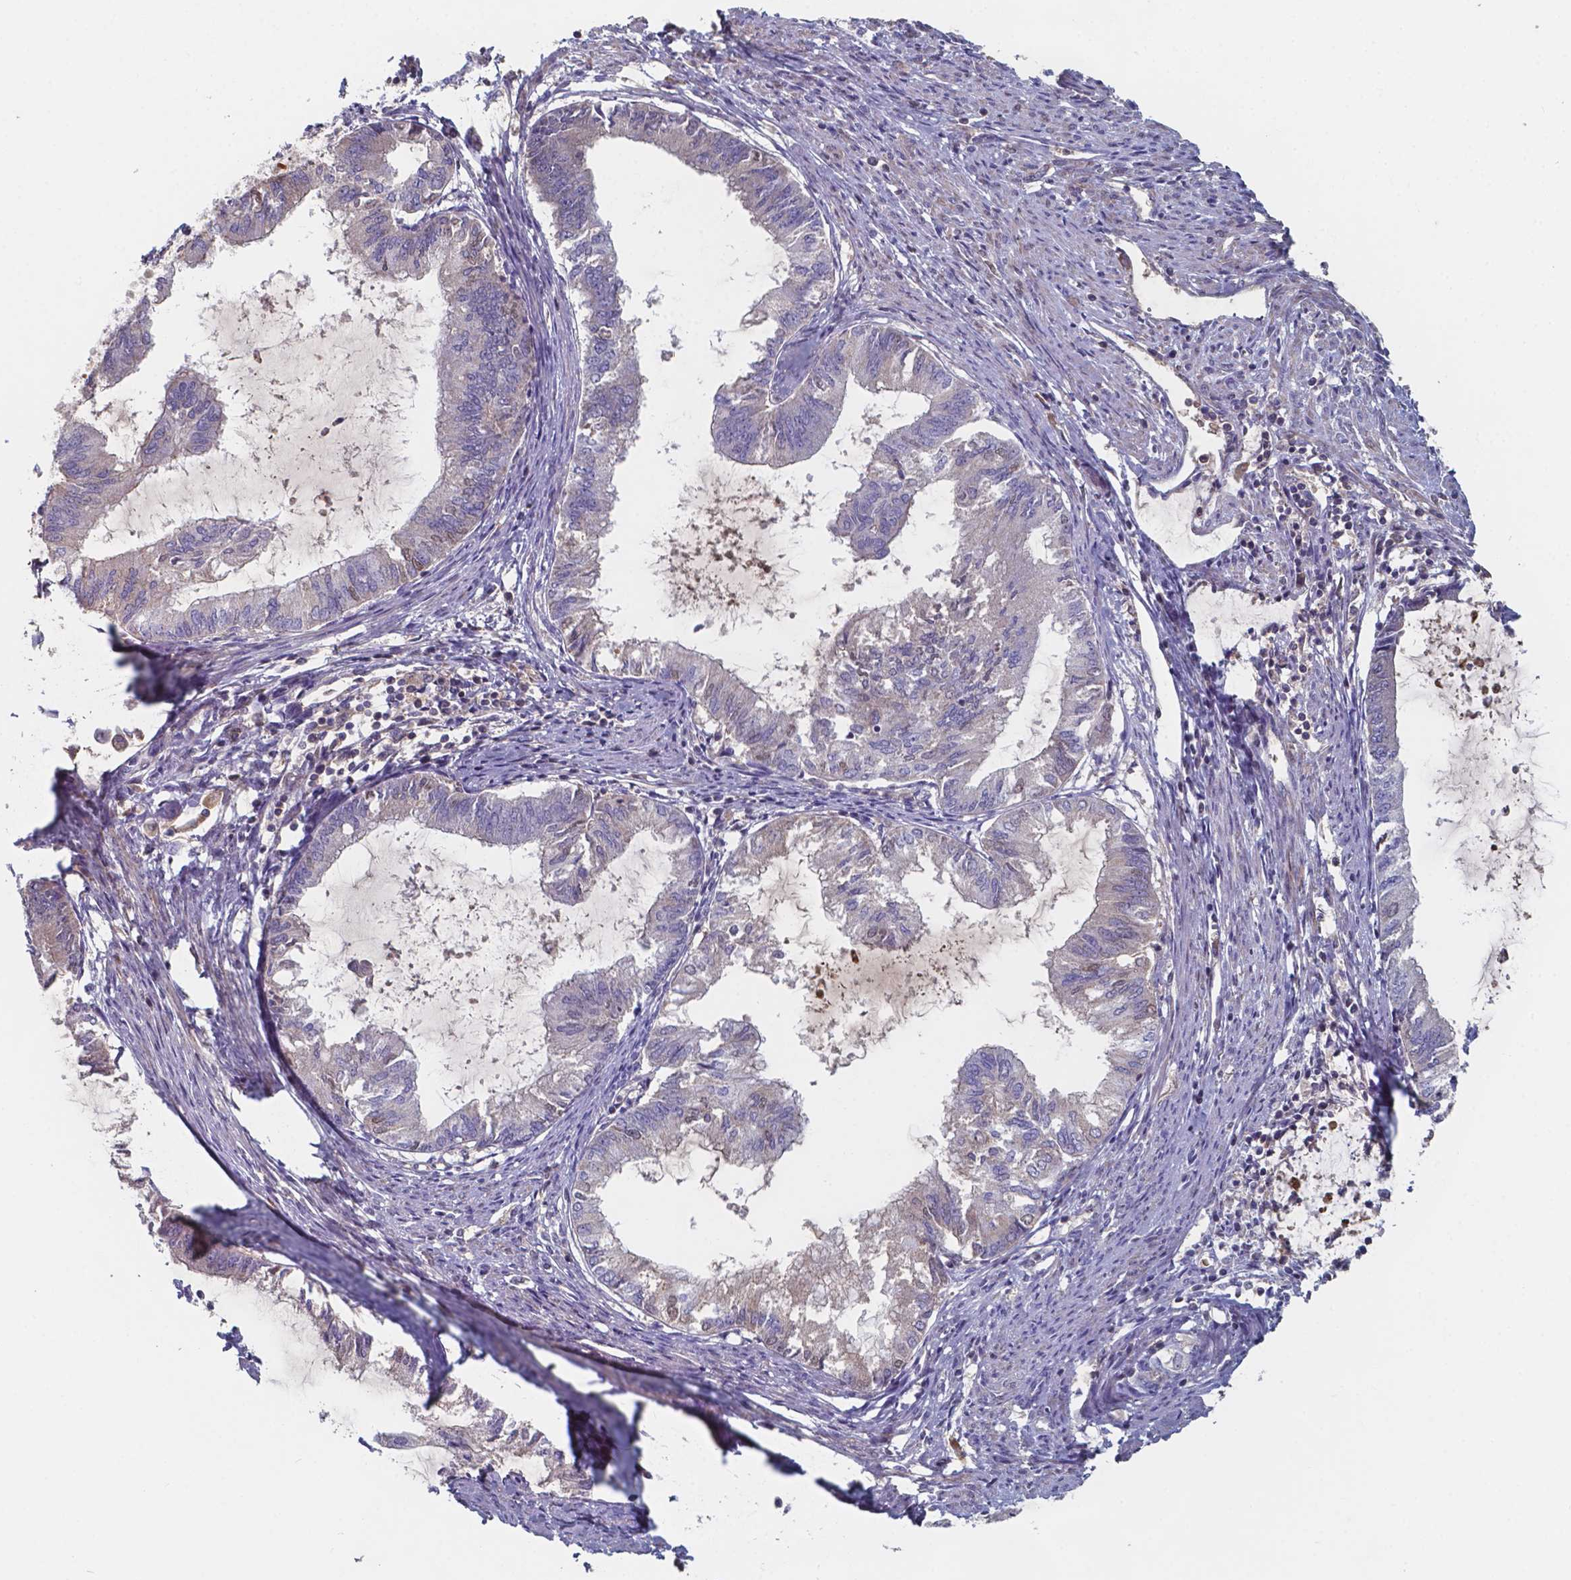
{"staining": {"intensity": "negative", "quantity": "none", "location": "none"}, "tissue": "endometrial cancer", "cell_type": "Tumor cells", "image_type": "cancer", "snomed": [{"axis": "morphology", "description": "Adenocarcinoma, NOS"}, {"axis": "topography", "description": "Endometrium"}], "caption": "A high-resolution micrograph shows IHC staining of endometrial adenocarcinoma, which displays no significant positivity in tumor cells.", "gene": "BTBD17", "patient": {"sex": "female", "age": 86}}